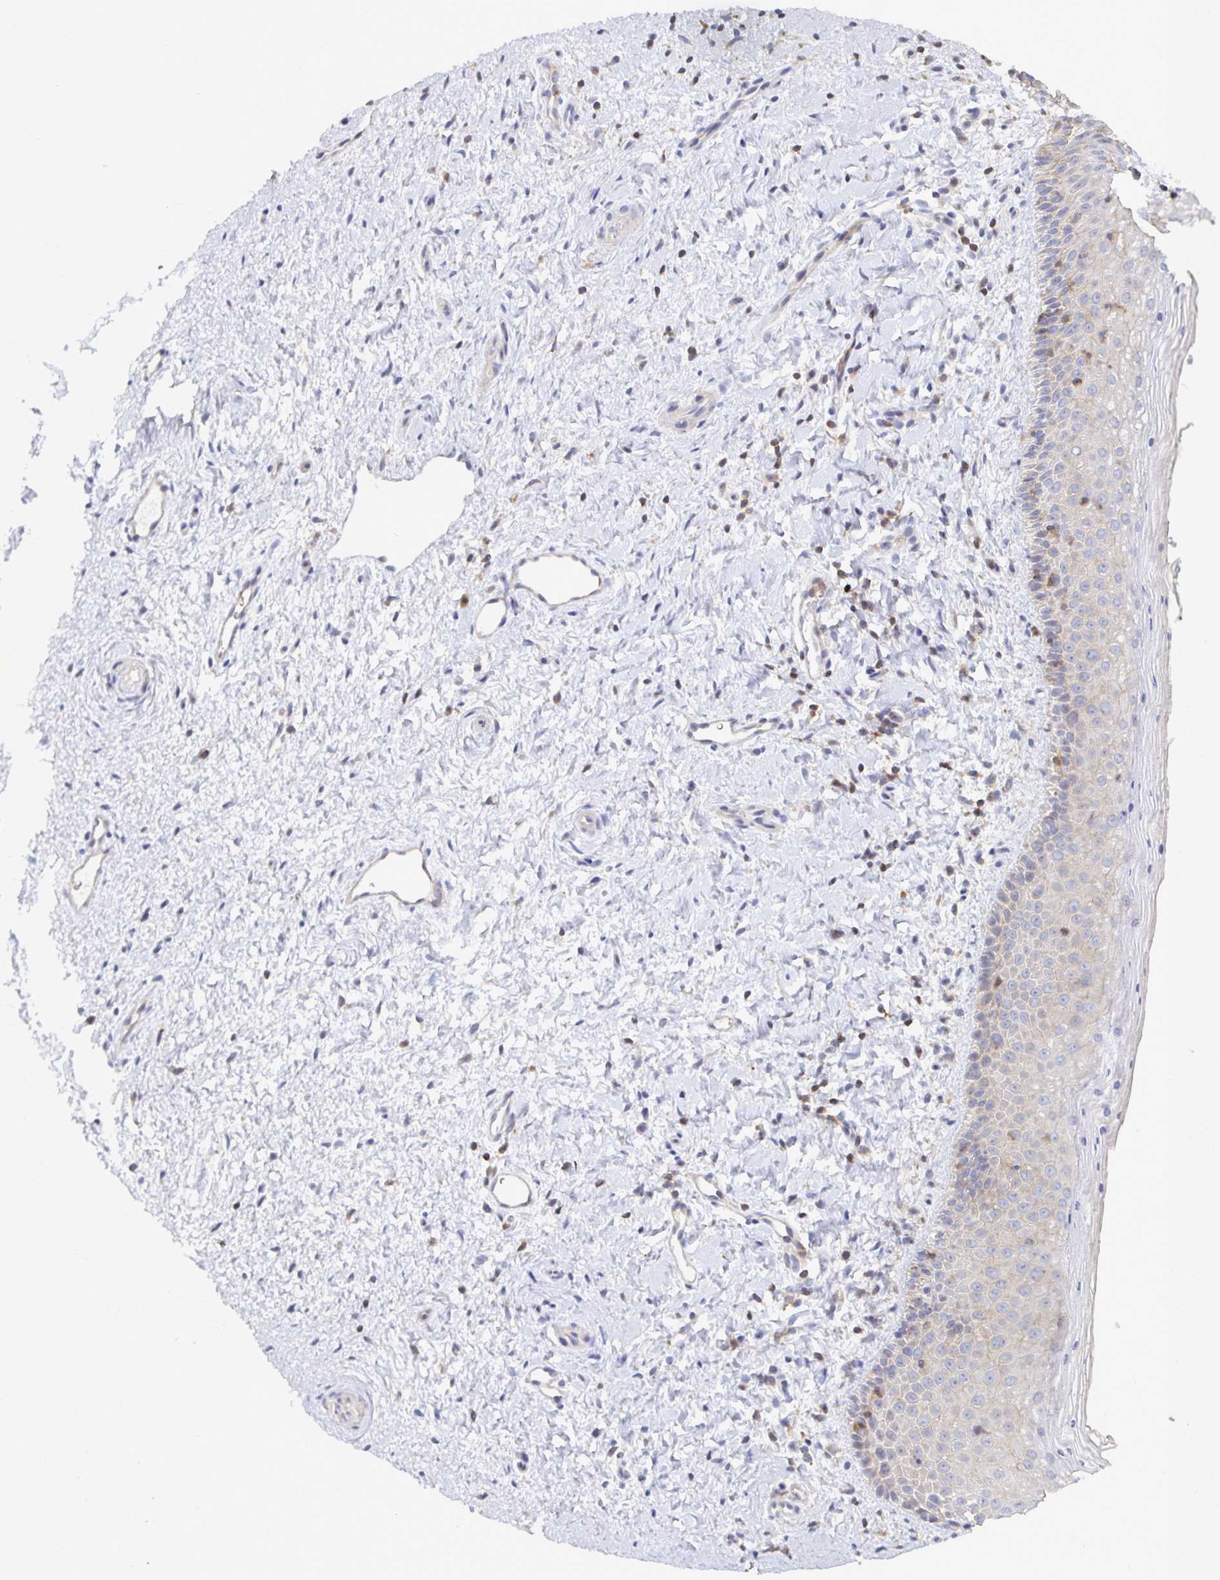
{"staining": {"intensity": "weak", "quantity": "25%-75%", "location": "cytoplasmic/membranous"}, "tissue": "vagina", "cell_type": "Squamous epithelial cells", "image_type": "normal", "snomed": [{"axis": "morphology", "description": "Normal tissue, NOS"}, {"axis": "topography", "description": "Vagina"}], "caption": "Benign vagina reveals weak cytoplasmic/membranous staining in approximately 25%-75% of squamous epithelial cells, visualized by immunohistochemistry.", "gene": "PIK3CD", "patient": {"sex": "female", "age": 51}}